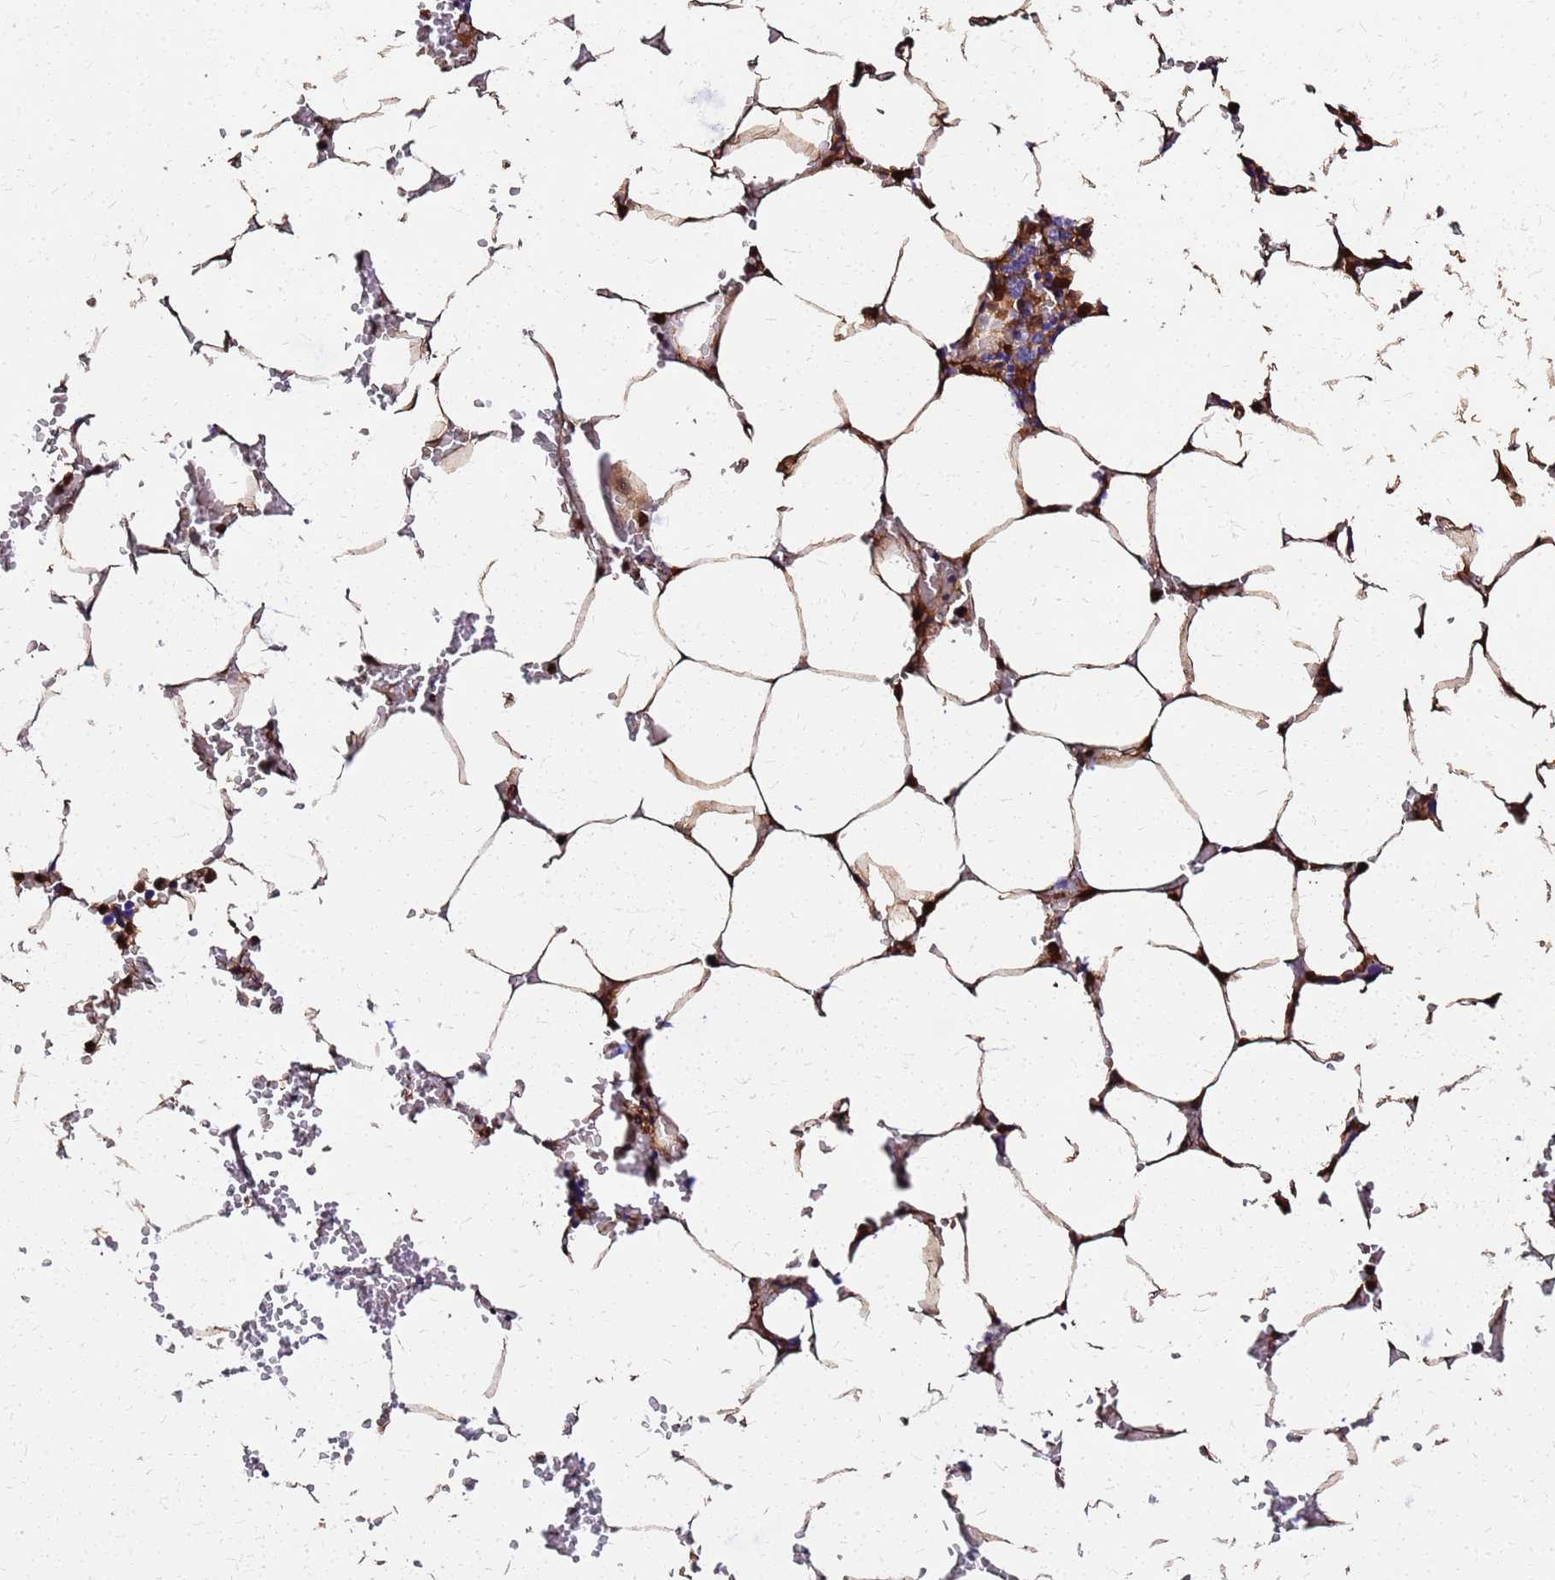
{"staining": {"intensity": "moderate", "quantity": "25%-75%", "location": "cytoplasmic/membranous,nuclear"}, "tissue": "bone marrow", "cell_type": "Hematopoietic cells", "image_type": "normal", "snomed": [{"axis": "morphology", "description": "Normal tissue, NOS"}, {"axis": "topography", "description": "Bone marrow"}], "caption": "Approximately 25%-75% of hematopoietic cells in normal bone marrow demonstrate moderate cytoplasmic/membranous,nuclear protein expression as visualized by brown immunohistochemical staining.", "gene": "S100A11", "patient": {"sex": "male", "age": 70}}